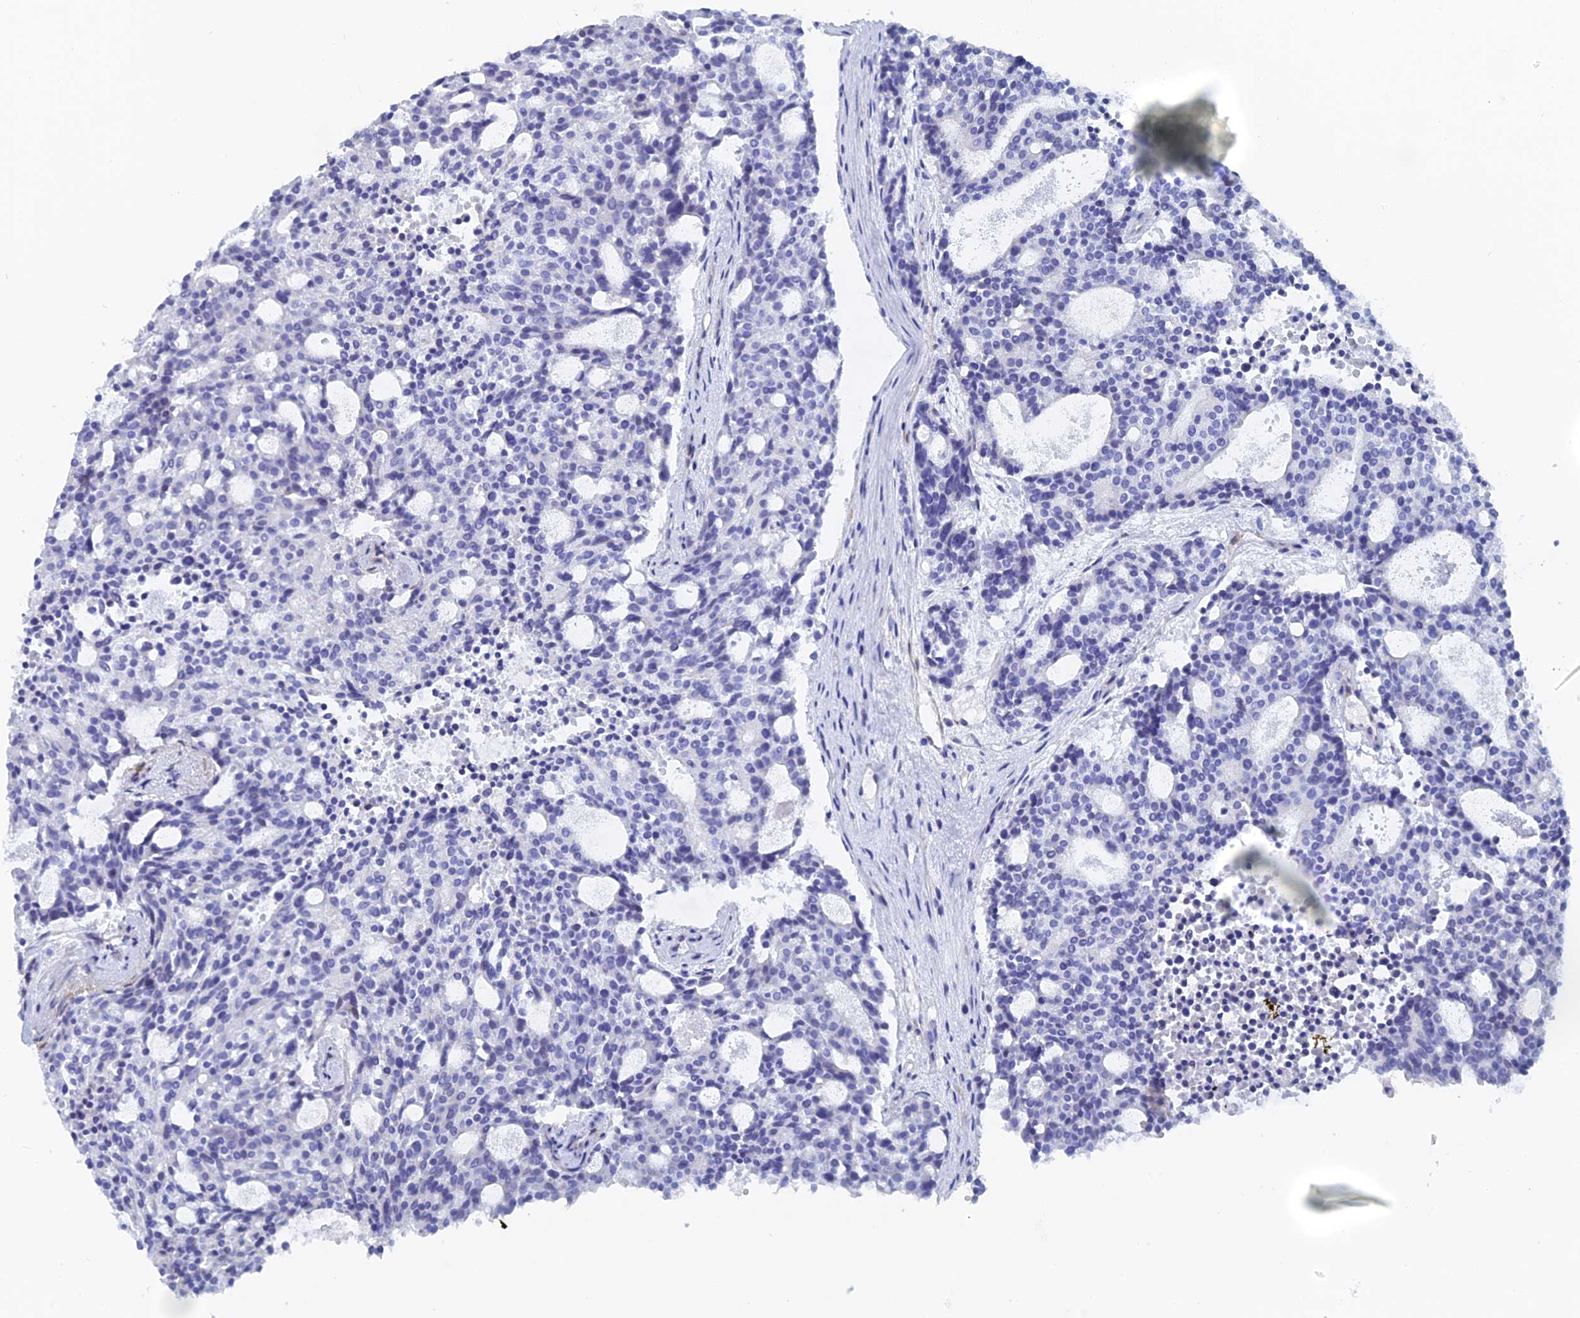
{"staining": {"intensity": "negative", "quantity": "none", "location": "none"}, "tissue": "carcinoid", "cell_type": "Tumor cells", "image_type": "cancer", "snomed": [{"axis": "morphology", "description": "Carcinoid, malignant, NOS"}, {"axis": "topography", "description": "Pancreas"}], "caption": "IHC image of neoplastic tissue: malignant carcinoid stained with DAB displays no significant protein positivity in tumor cells.", "gene": "KCNK18", "patient": {"sex": "female", "age": 54}}